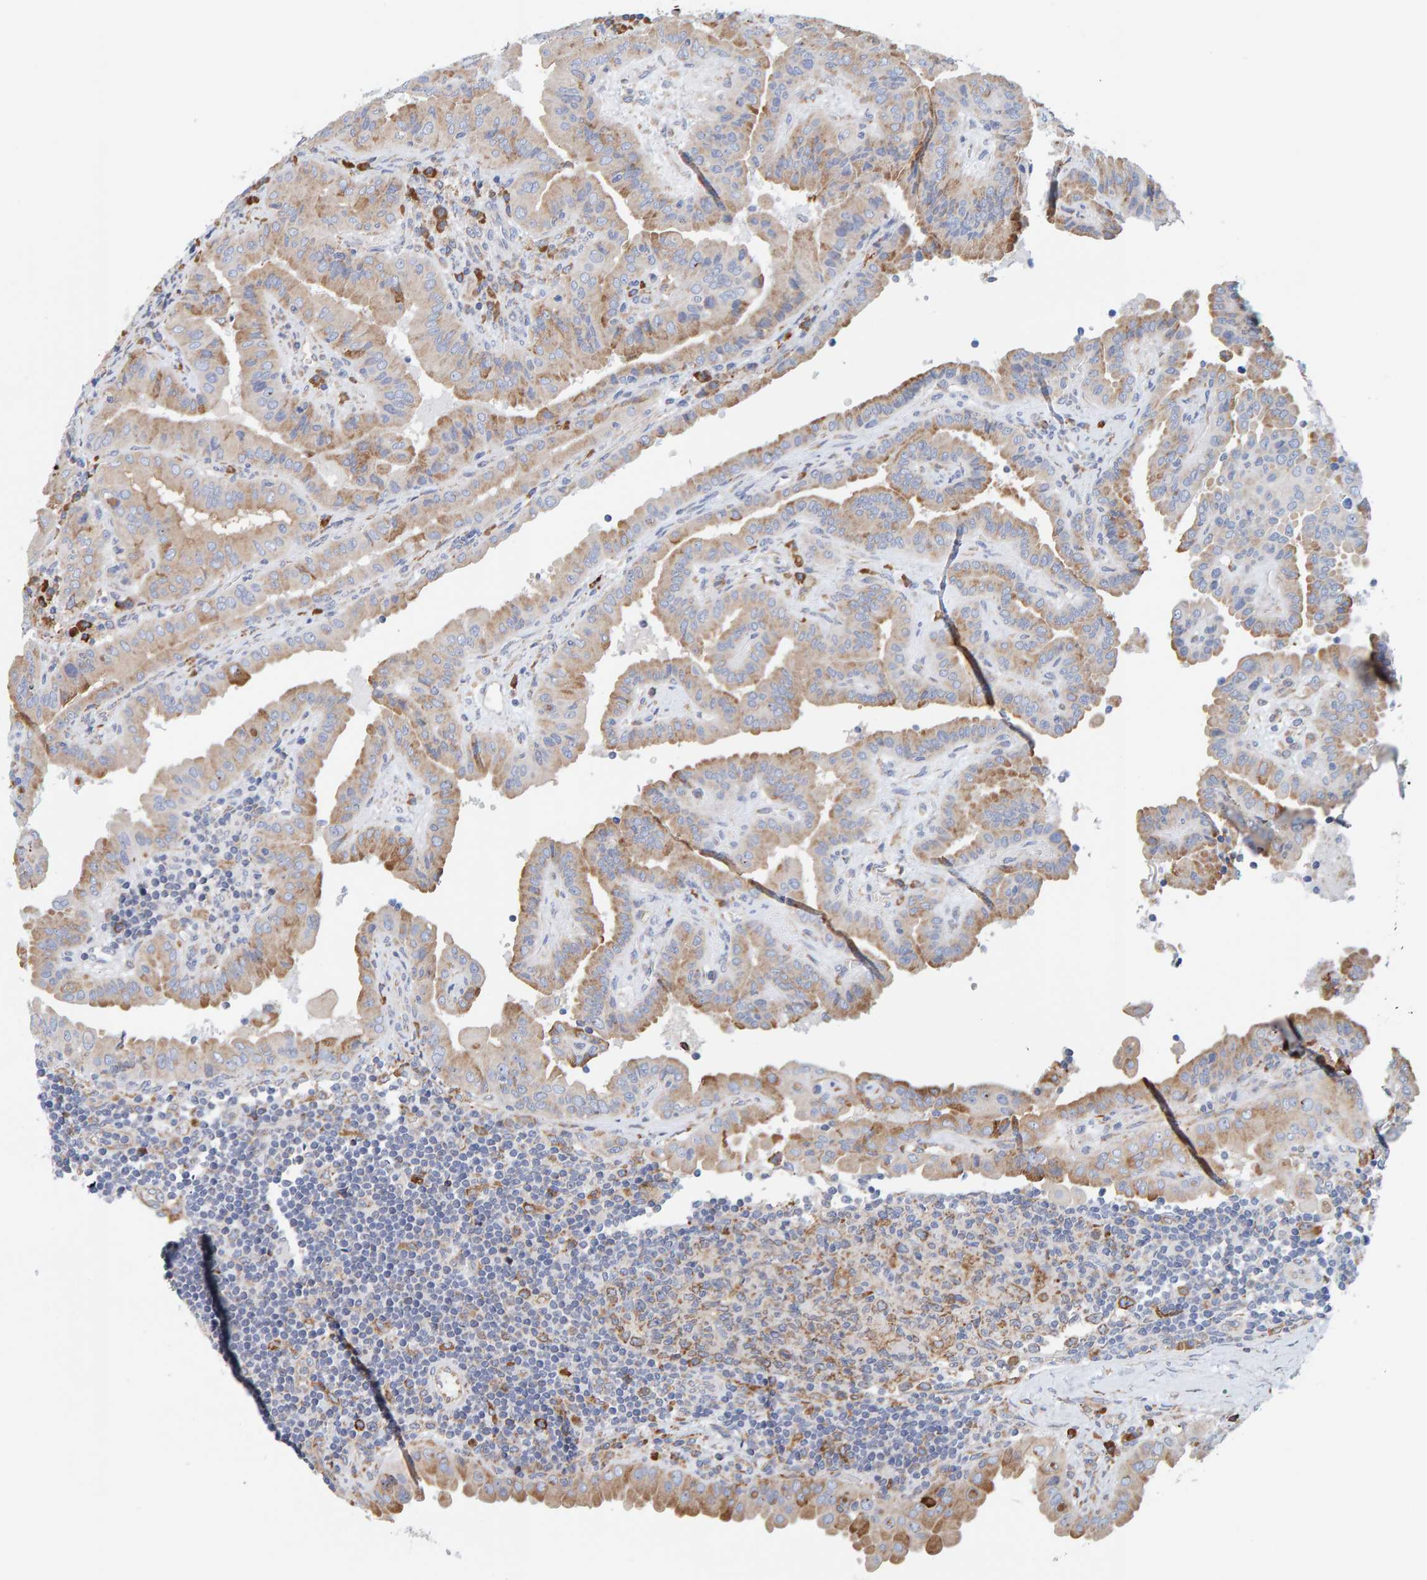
{"staining": {"intensity": "moderate", "quantity": ">75%", "location": "cytoplasmic/membranous"}, "tissue": "thyroid cancer", "cell_type": "Tumor cells", "image_type": "cancer", "snomed": [{"axis": "morphology", "description": "Papillary adenocarcinoma, NOS"}, {"axis": "topography", "description": "Thyroid gland"}], "caption": "Moderate cytoplasmic/membranous positivity is identified in approximately >75% of tumor cells in thyroid cancer.", "gene": "SGPL1", "patient": {"sex": "male", "age": 33}}